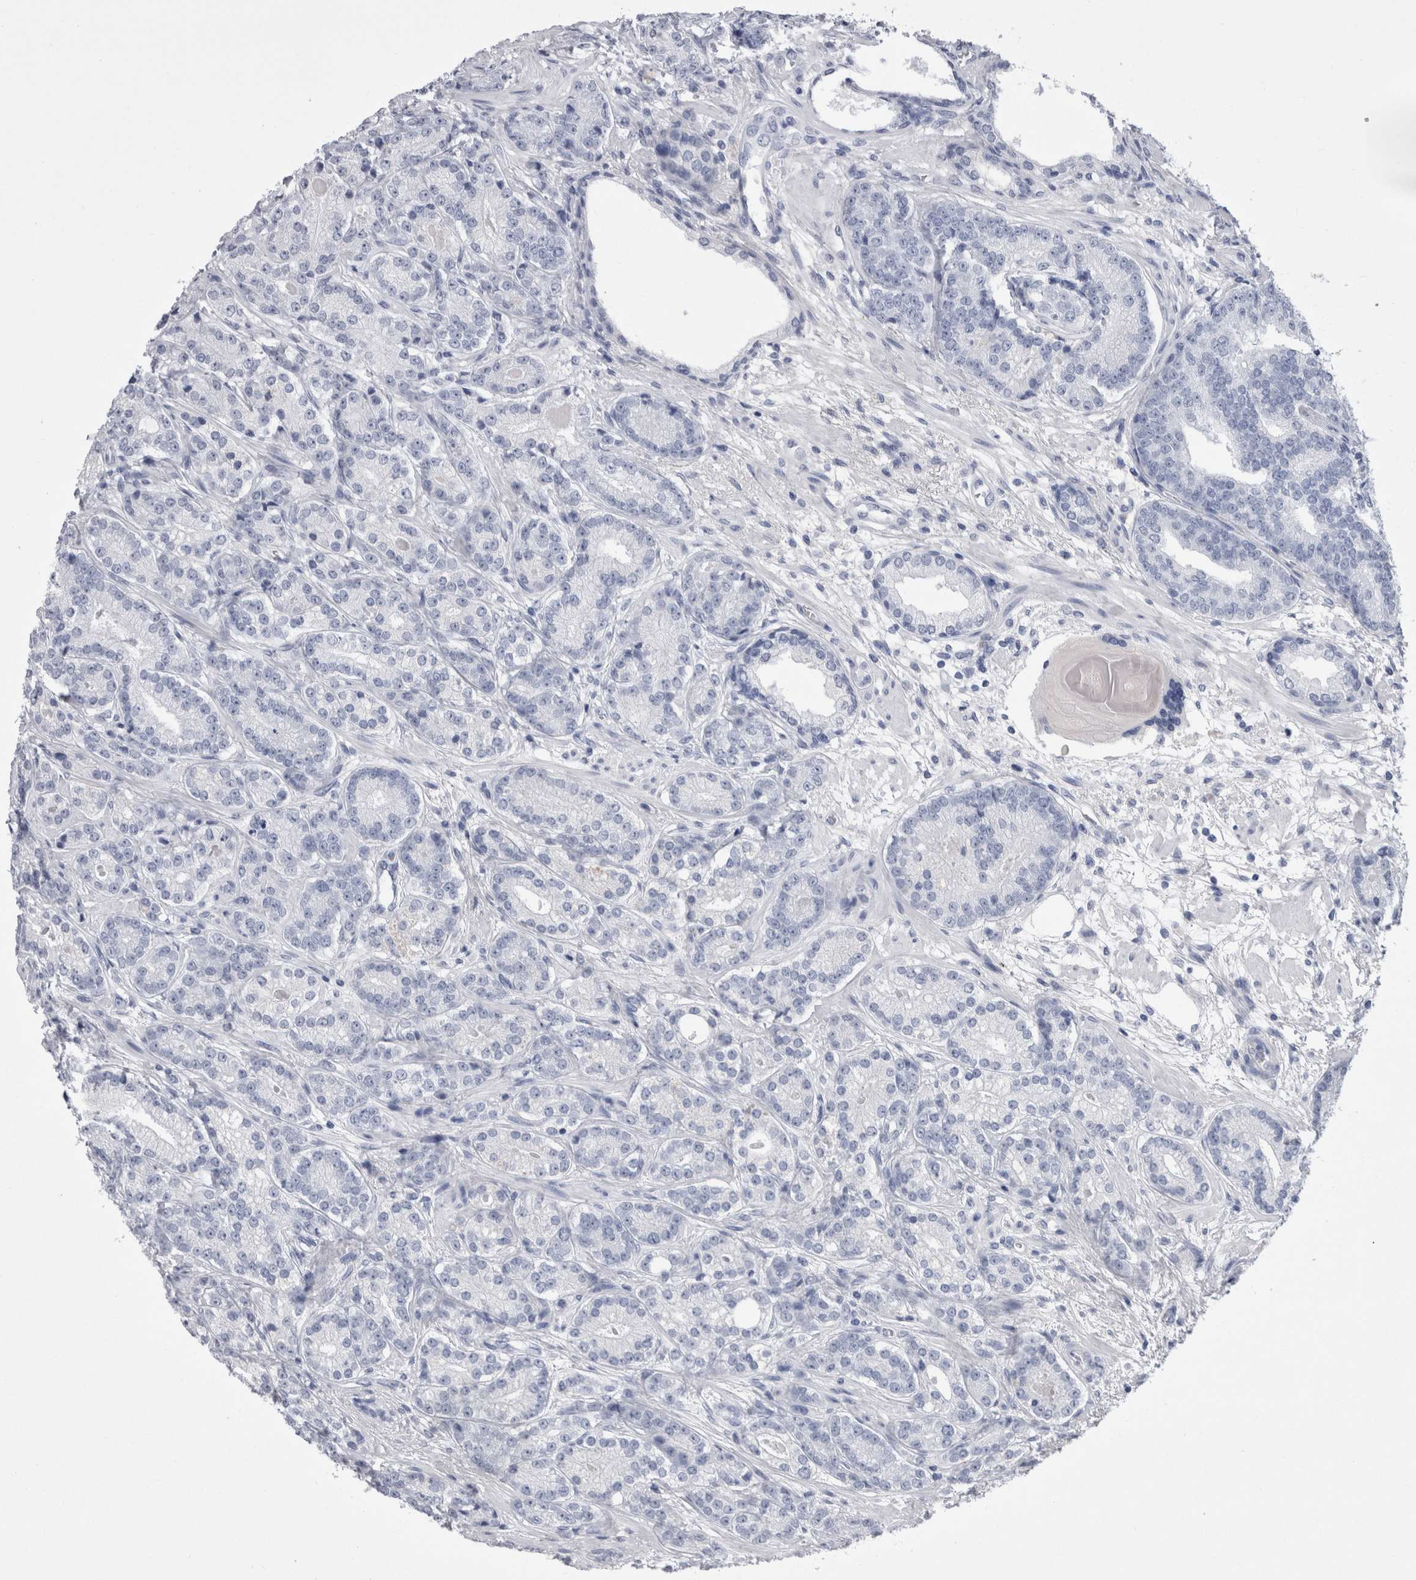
{"staining": {"intensity": "negative", "quantity": "none", "location": "none"}, "tissue": "prostate cancer", "cell_type": "Tumor cells", "image_type": "cancer", "snomed": [{"axis": "morphology", "description": "Adenocarcinoma, High grade"}, {"axis": "topography", "description": "Prostate"}], "caption": "DAB immunohistochemical staining of human prostate cancer exhibits no significant expression in tumor cells.", "gene": "CDHR5", "patient": {"sex": "male", "age": 61}}